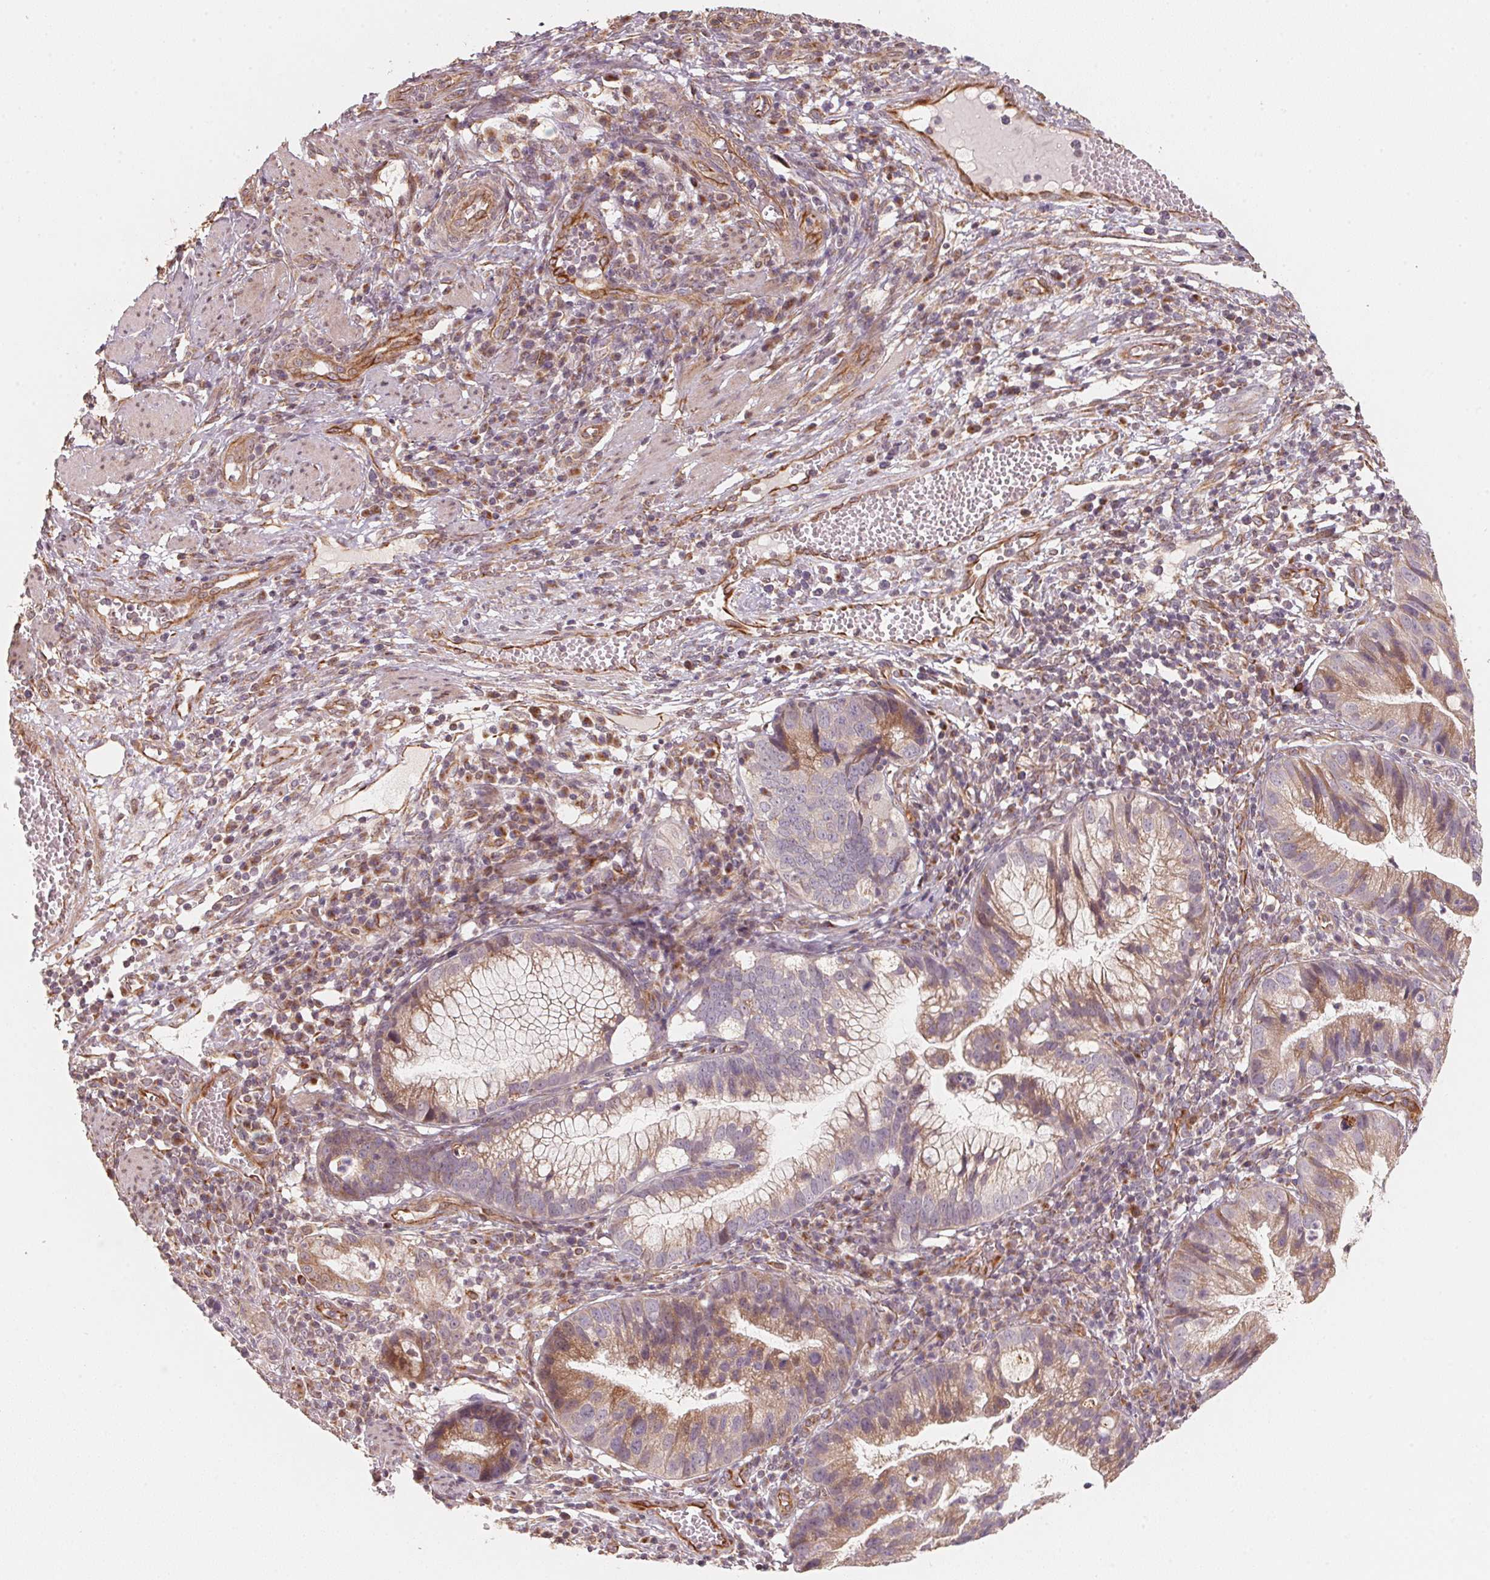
{"staining": {"intensity": "moderate", "quantity": ">75%", "location": "cytoplasmic/membranous"}, "tissue": "cervical cancer", "cell_type": "Tumor cells", "image_type": "cancer", "snomed": [{"axis": "morphology", "description": "Adenocarcinoma, NOS"}, {"axis": "topography", "description": "Cervix"}], "caption": "A medium amount of moderate cytoplasmic/membranous staining is present in approximately >75% of tumor cells in cervical cancer (adenocarcinoma) tissue.", "gene": "TSPAN12", "patient": {"sex": "female", "age": 34}}